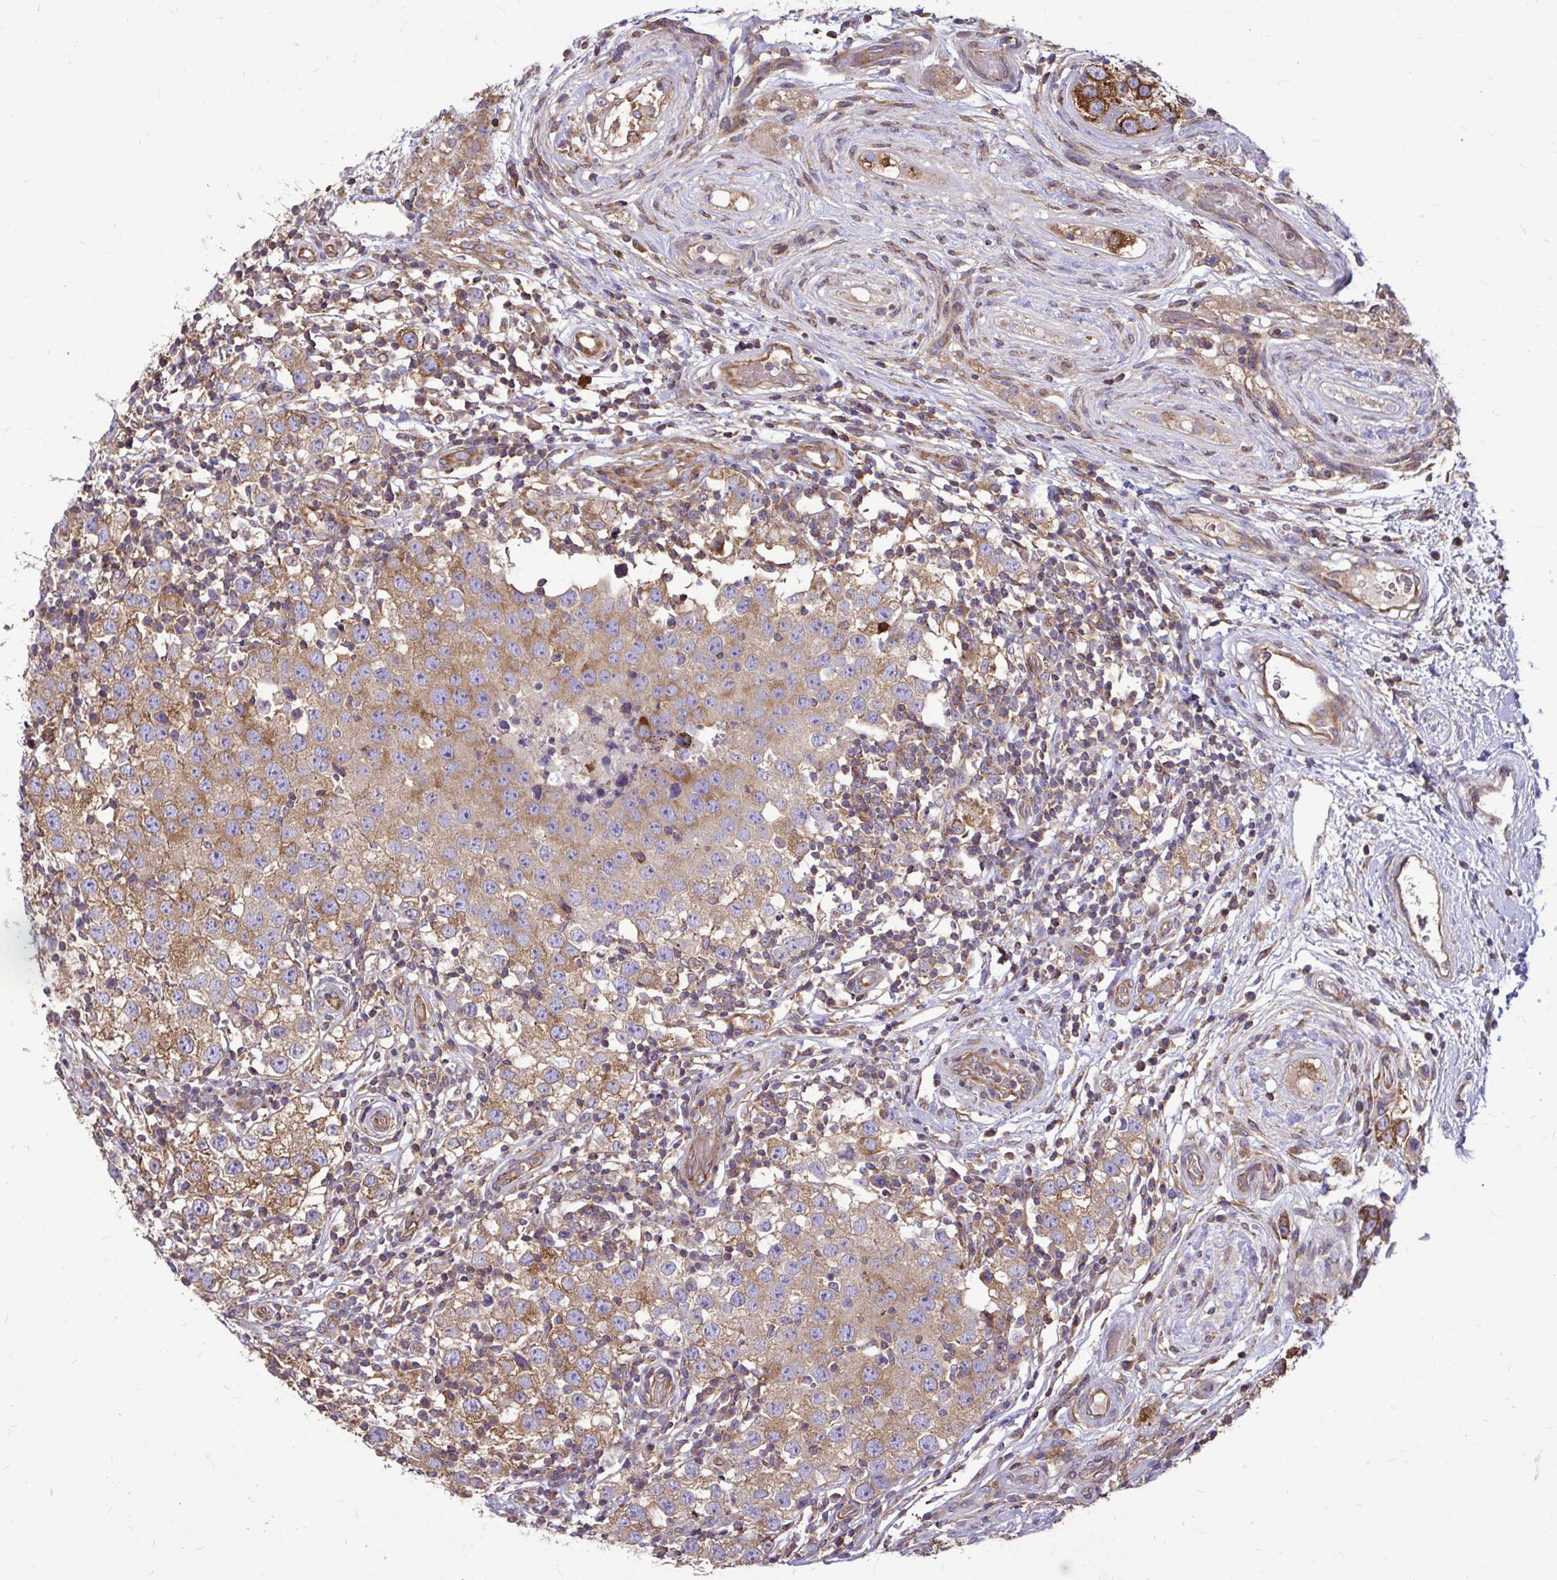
{"staining": {"intensity": "moderate", "quantity": ">75%", "location": "cytoplasmic/membranous"}, "tissue": "testis cancer", "cell_type": "Tumor cells", "image_type": "cancer", "snomed": [{"axis": "morphology", "description": "Seminoma, NOS"}, {"axis": "topography", "description": "Testis"}], "caption": "Seminoma (testis) stained for a protein reveals moderate cytoplasmic/membranous positivity in tumor cells. (IHC, brightfield microscopy, high magnification).", "gene": "FMR1", "patient": {"sex": "male", "age": 34}}